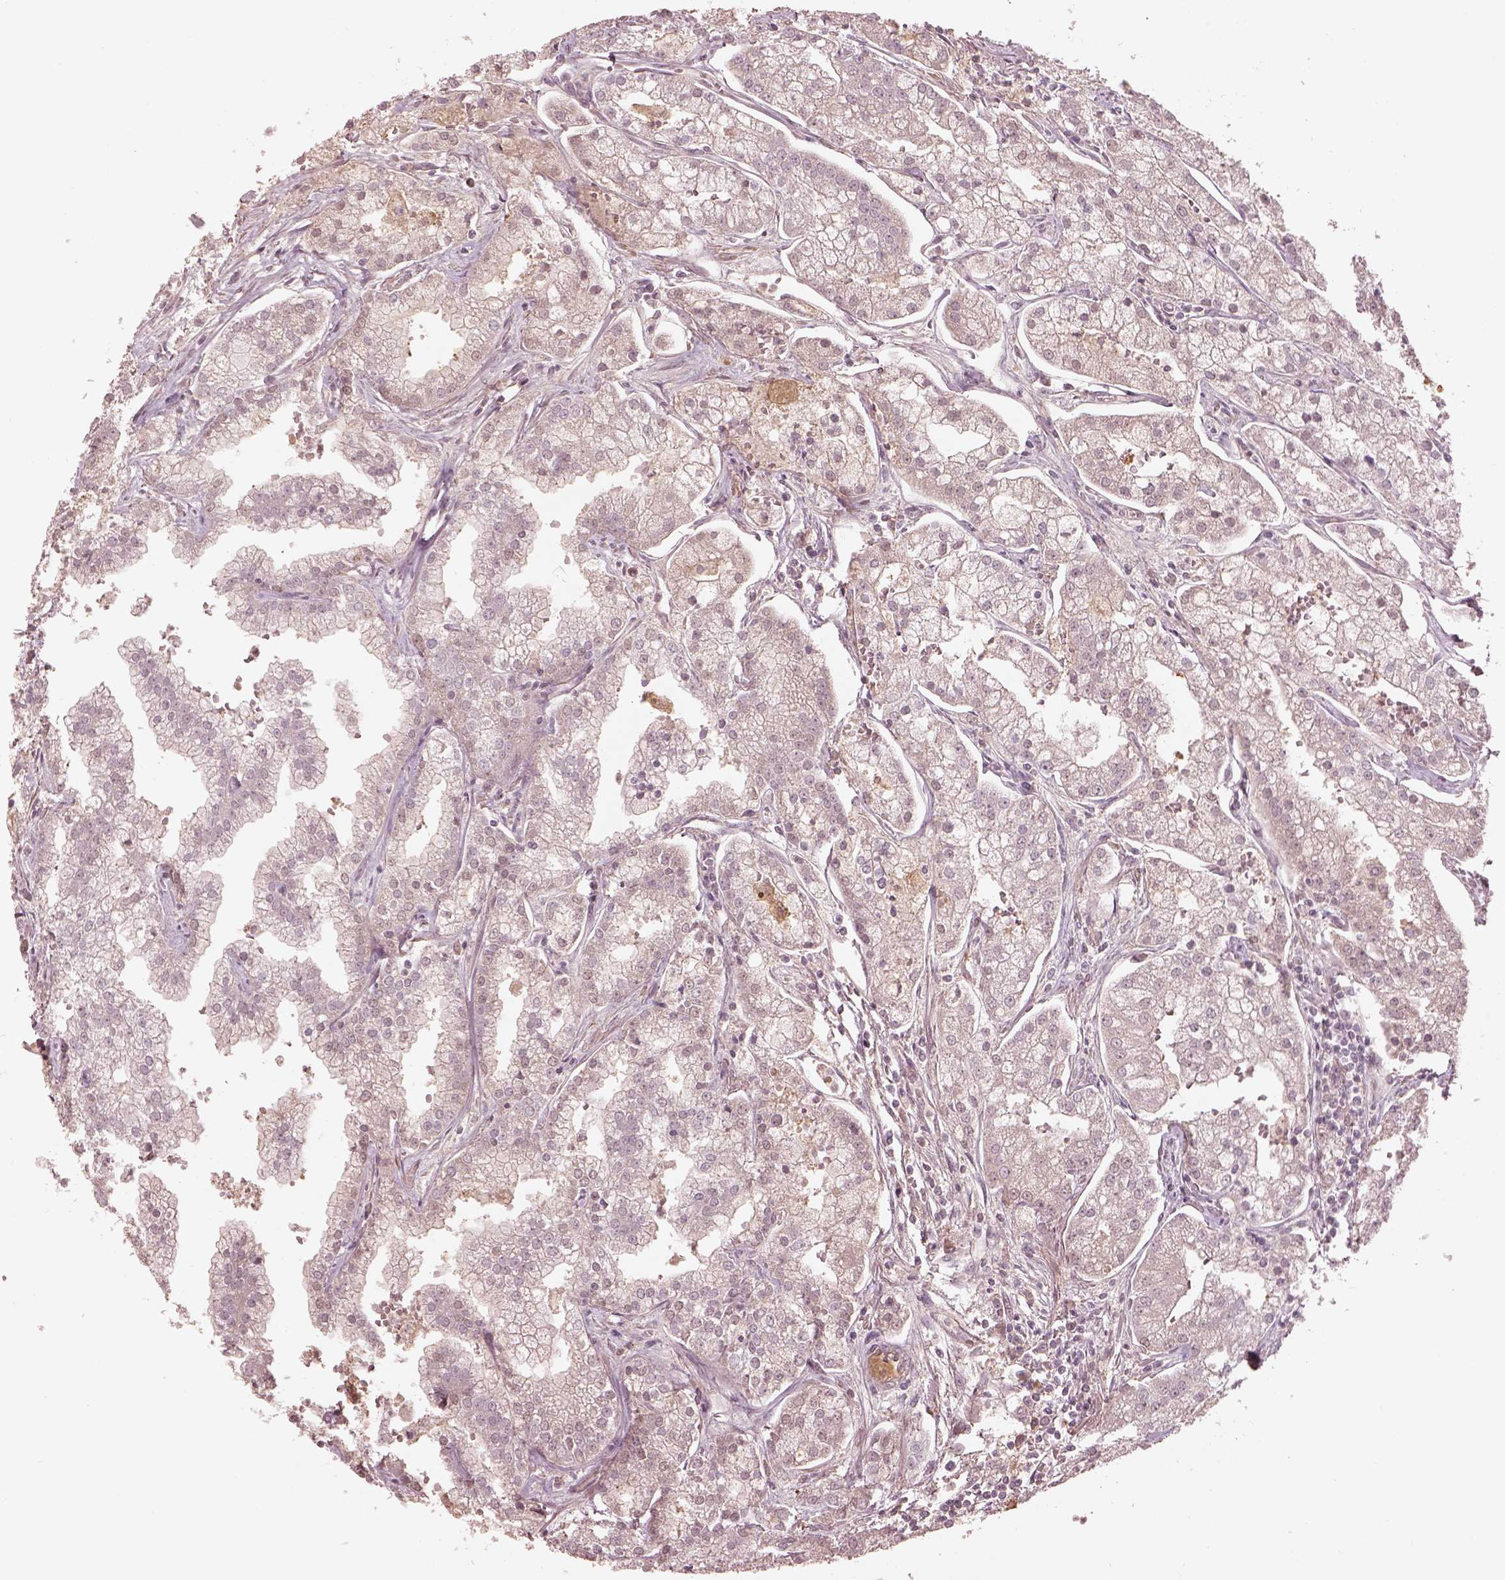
{"staining": {"intensity": "negative", "quantity": "none", "location": "none"}, "tissue": "prostate cancer", "cell_type": "Tumor cells", "image_type": "cancer", "snomed": [{"axis": "morphology", "description": "Adenocarcinoma, NOS"}, {"axis": "topography", "description": "Prostate"}], "caption": "Tumor cells show no significant expression in prostate cancer. (DAB immunohistochemistry, high magnification).", "gene": "TF", "patient": {"sex": "male", "age": 70}}